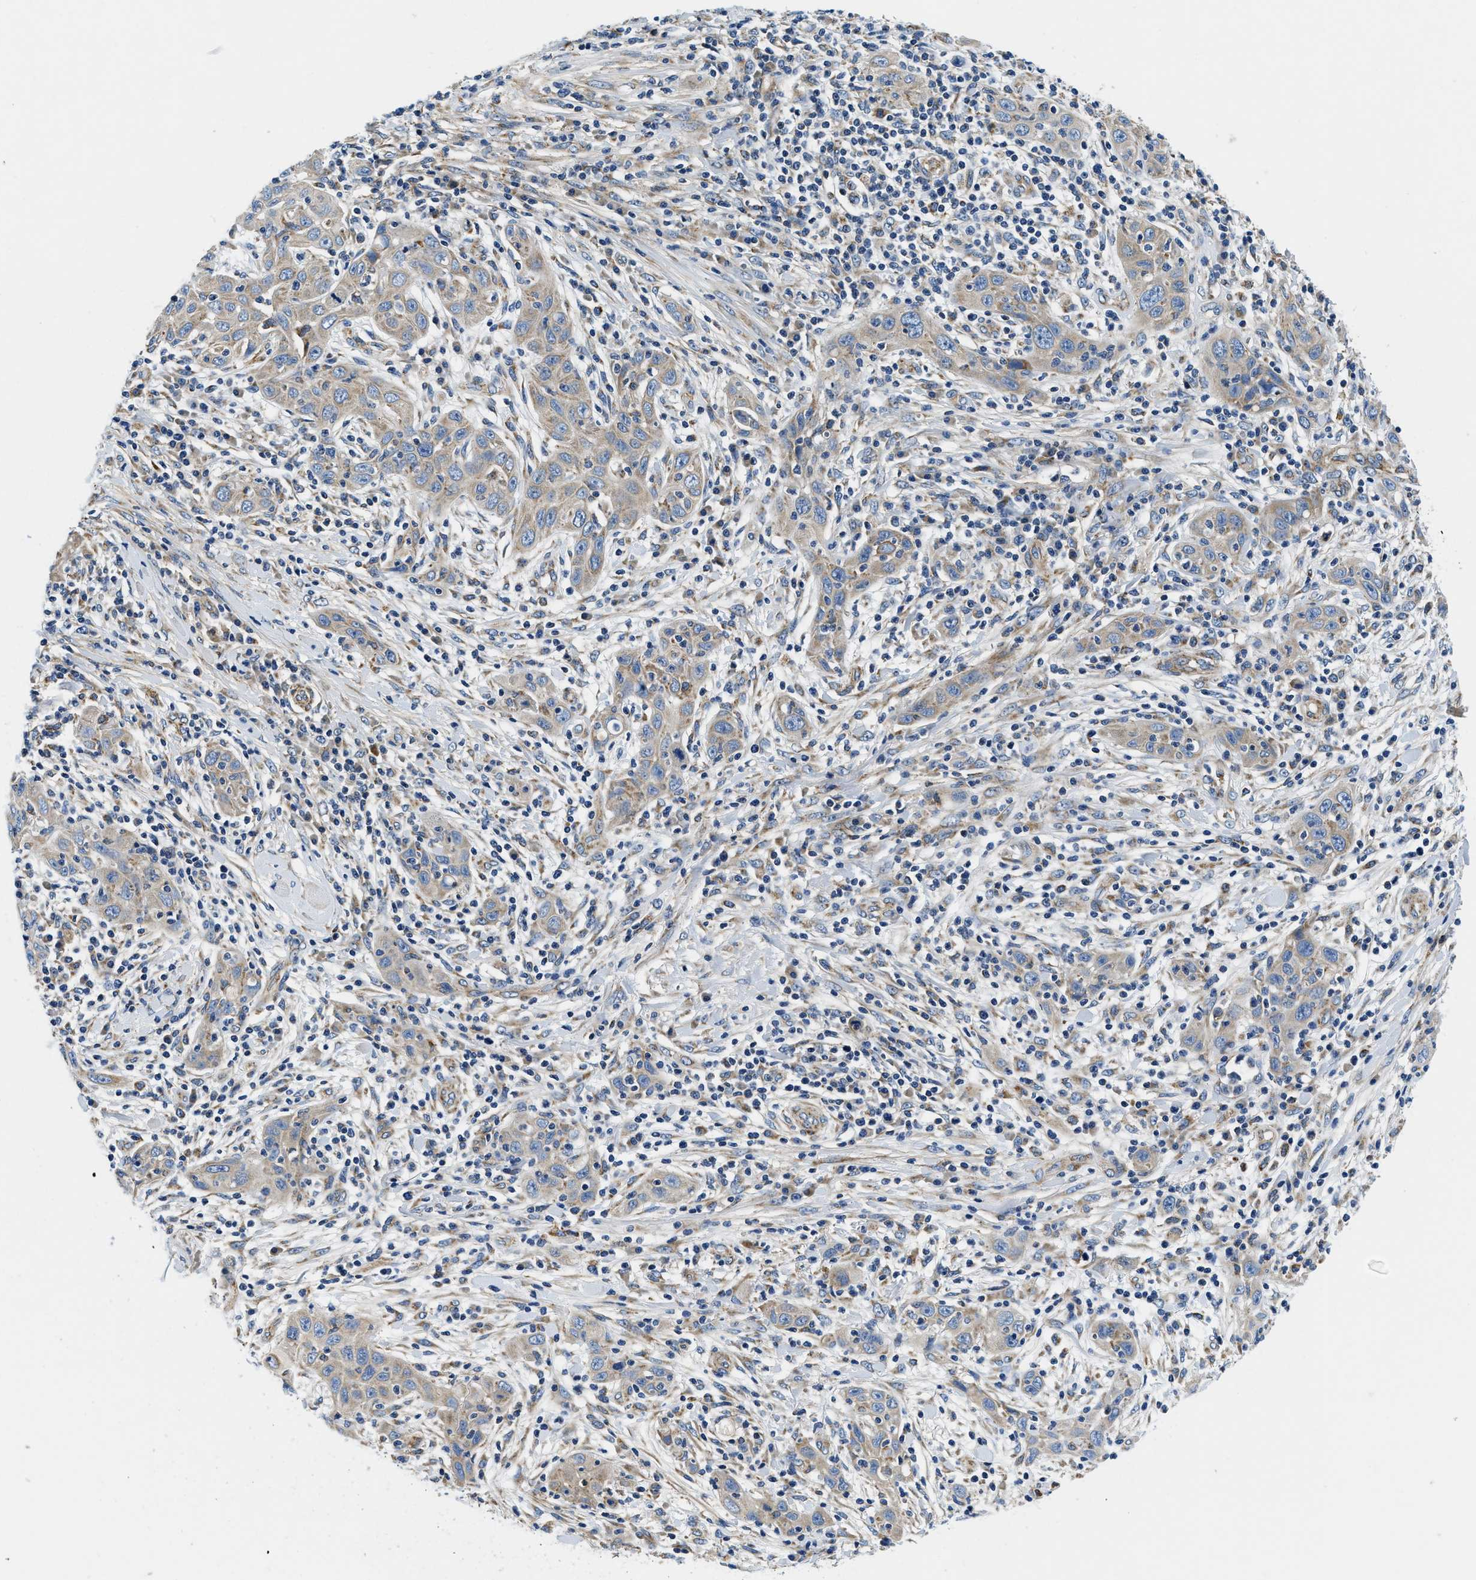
{"staining": {"intensity": "weak", "quantity": "<25%", "location": "cytoplasmic/membranous"}, "tissue": "skin cancer", "cell_type": "Tumor cells", "image_type": "cancer", "snomed": [{"axis": "morphology", "description": "Squamous cell carcinoma, NOS"}, {"axis": "topography", "description": "Skin"}], "caption": "DAB immunohistochemical staining of squamous cell carcinoma (skin) displays no significant staining in tumor cells.", "gene": "SAMD4B", "patient": {"sex": "female", "age": 88}}